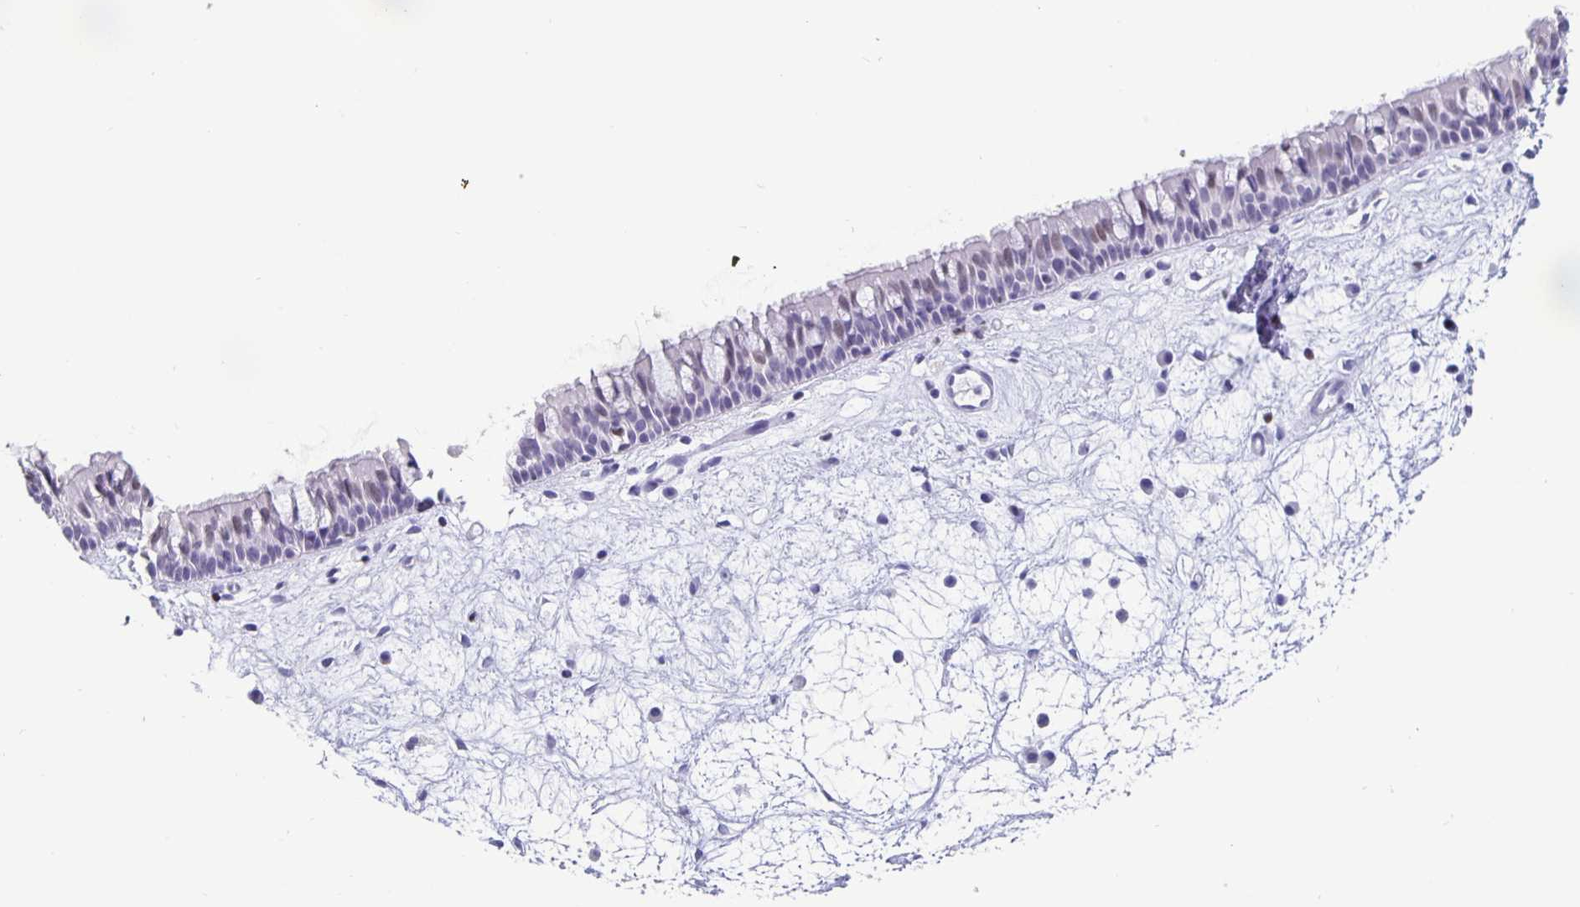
{"staining": {"intensity": "weak", "quantity": "<25%", "location": "nuclear"}, "tissue": "nasopharynx", "cell_type": "Respiratory epithelial cells", "image_type": "normal", "snomed": [{"axis": "morphology", "description": "Normal tissue, NOS"}, {"axis": "topography", "description": "Nasopharynx"}], "caption": "Respiratory epithelial cells show no significant protein expression in normal nasopharynx.", "gene": "SATB2", "patient": {"sex": "male", "age": 69}}